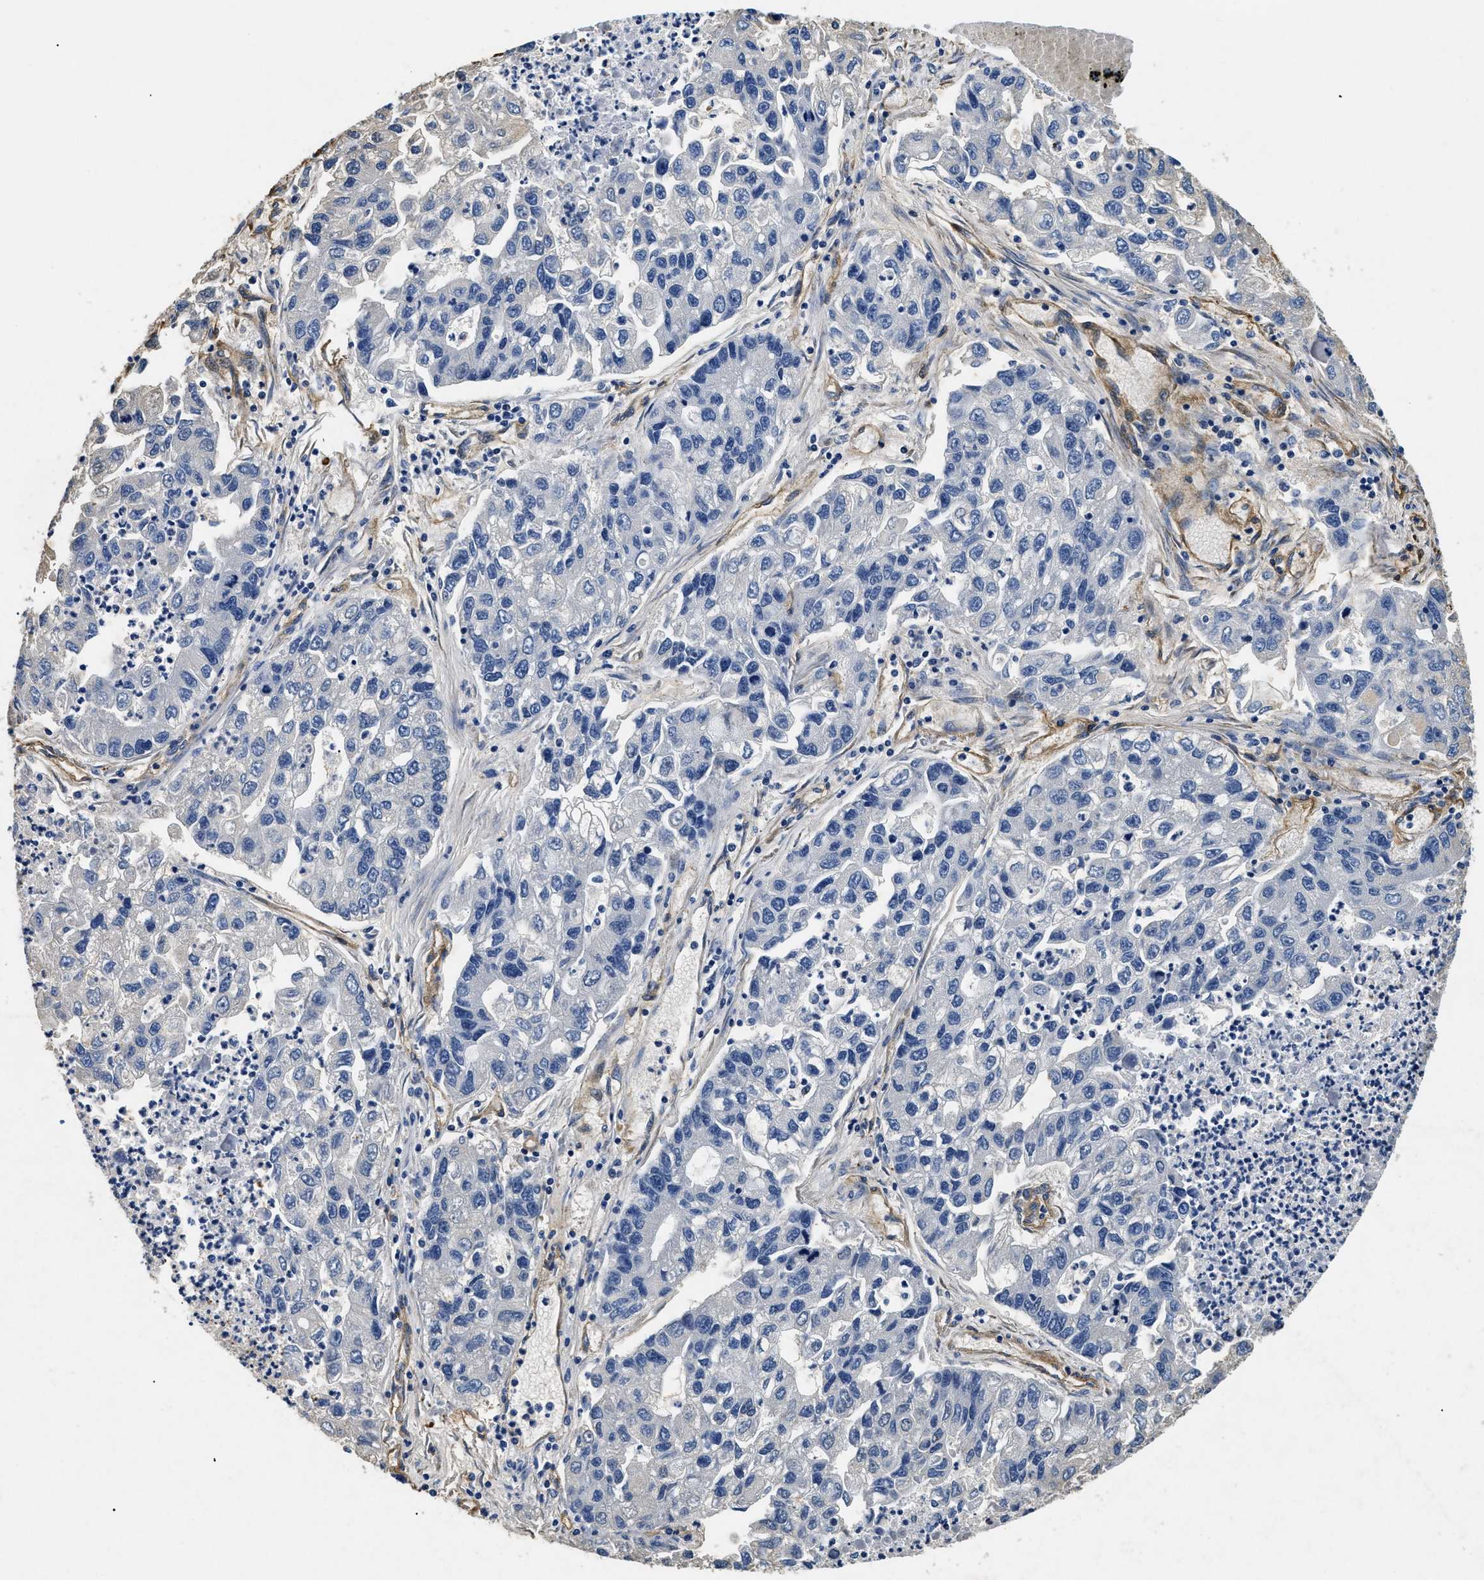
{"staining": {"intensity": "negative", "quantity": "none", "location": "none"}, "tissue": "lung cancer", "cell_type": "Tumor cells", "image_type": "cancer", "snomed": [{"axis": "morphology", "description": "Adenocarcinoma, NOS"}, {"axis": "topography", "description": "Lung"}], "caption": "High power microscopy micrograph of an immunohistochemistry histopathology image of lung cancer (adenocarcinoma), revealing no significant positivity in tumor cells.", "gene": "LAMA3", "patient": {"sex": "female", "age": 51}}